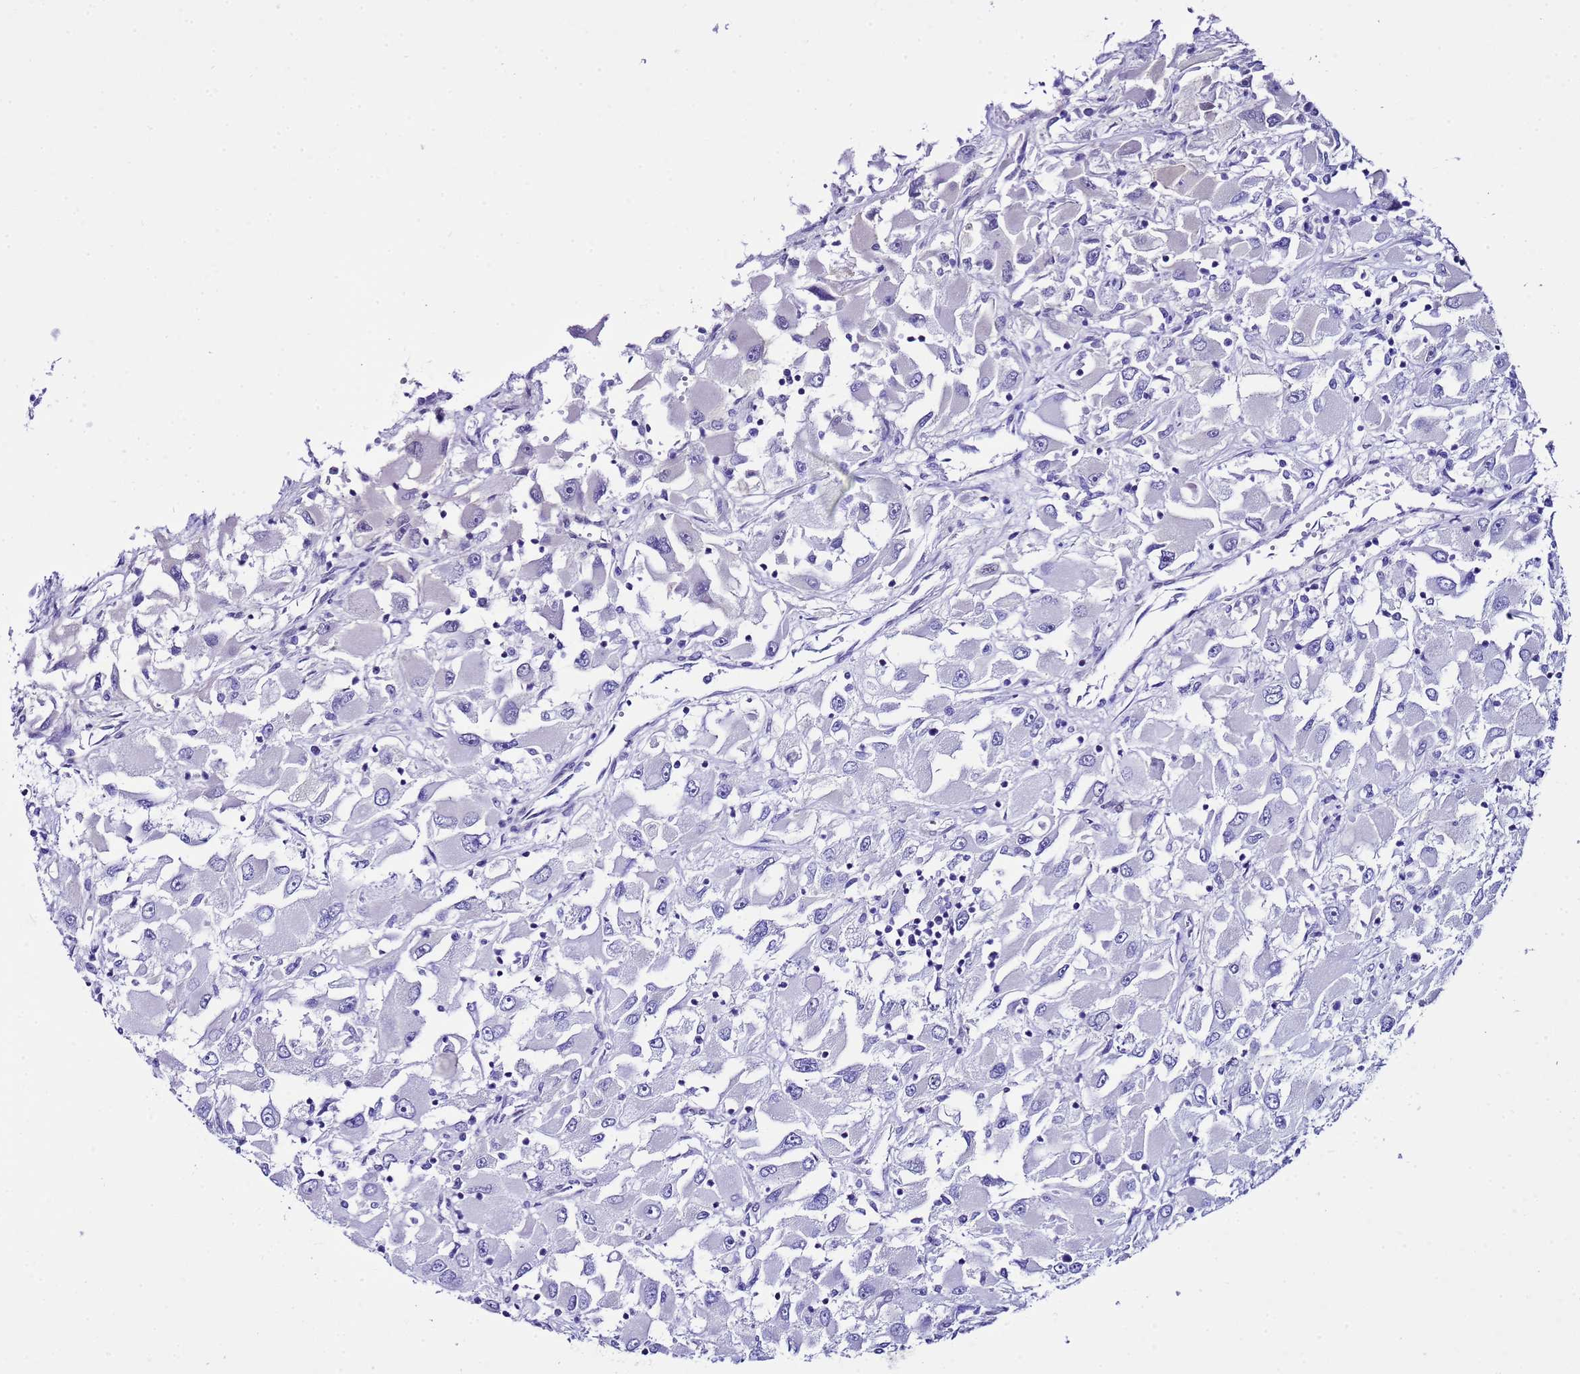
{"staining": {"intensity": "negative", "quantity": "none", "location": "none"}, "tissue": "renal cancer", "cell_type": "Tumor cells", "image_type": "cancer", "snomed": [{"axis": "morphology", "description": "Adenocarcinoma, NOS"}, {"axis": "topography", "description": "Kidney"}], "caption": "Adenocarcinoma (renal) was stained to show a protein in brown. There is no significant staining in tumor cells.", "gene": "BCL7A", "patient": {"sex": "female", "age": 52}}